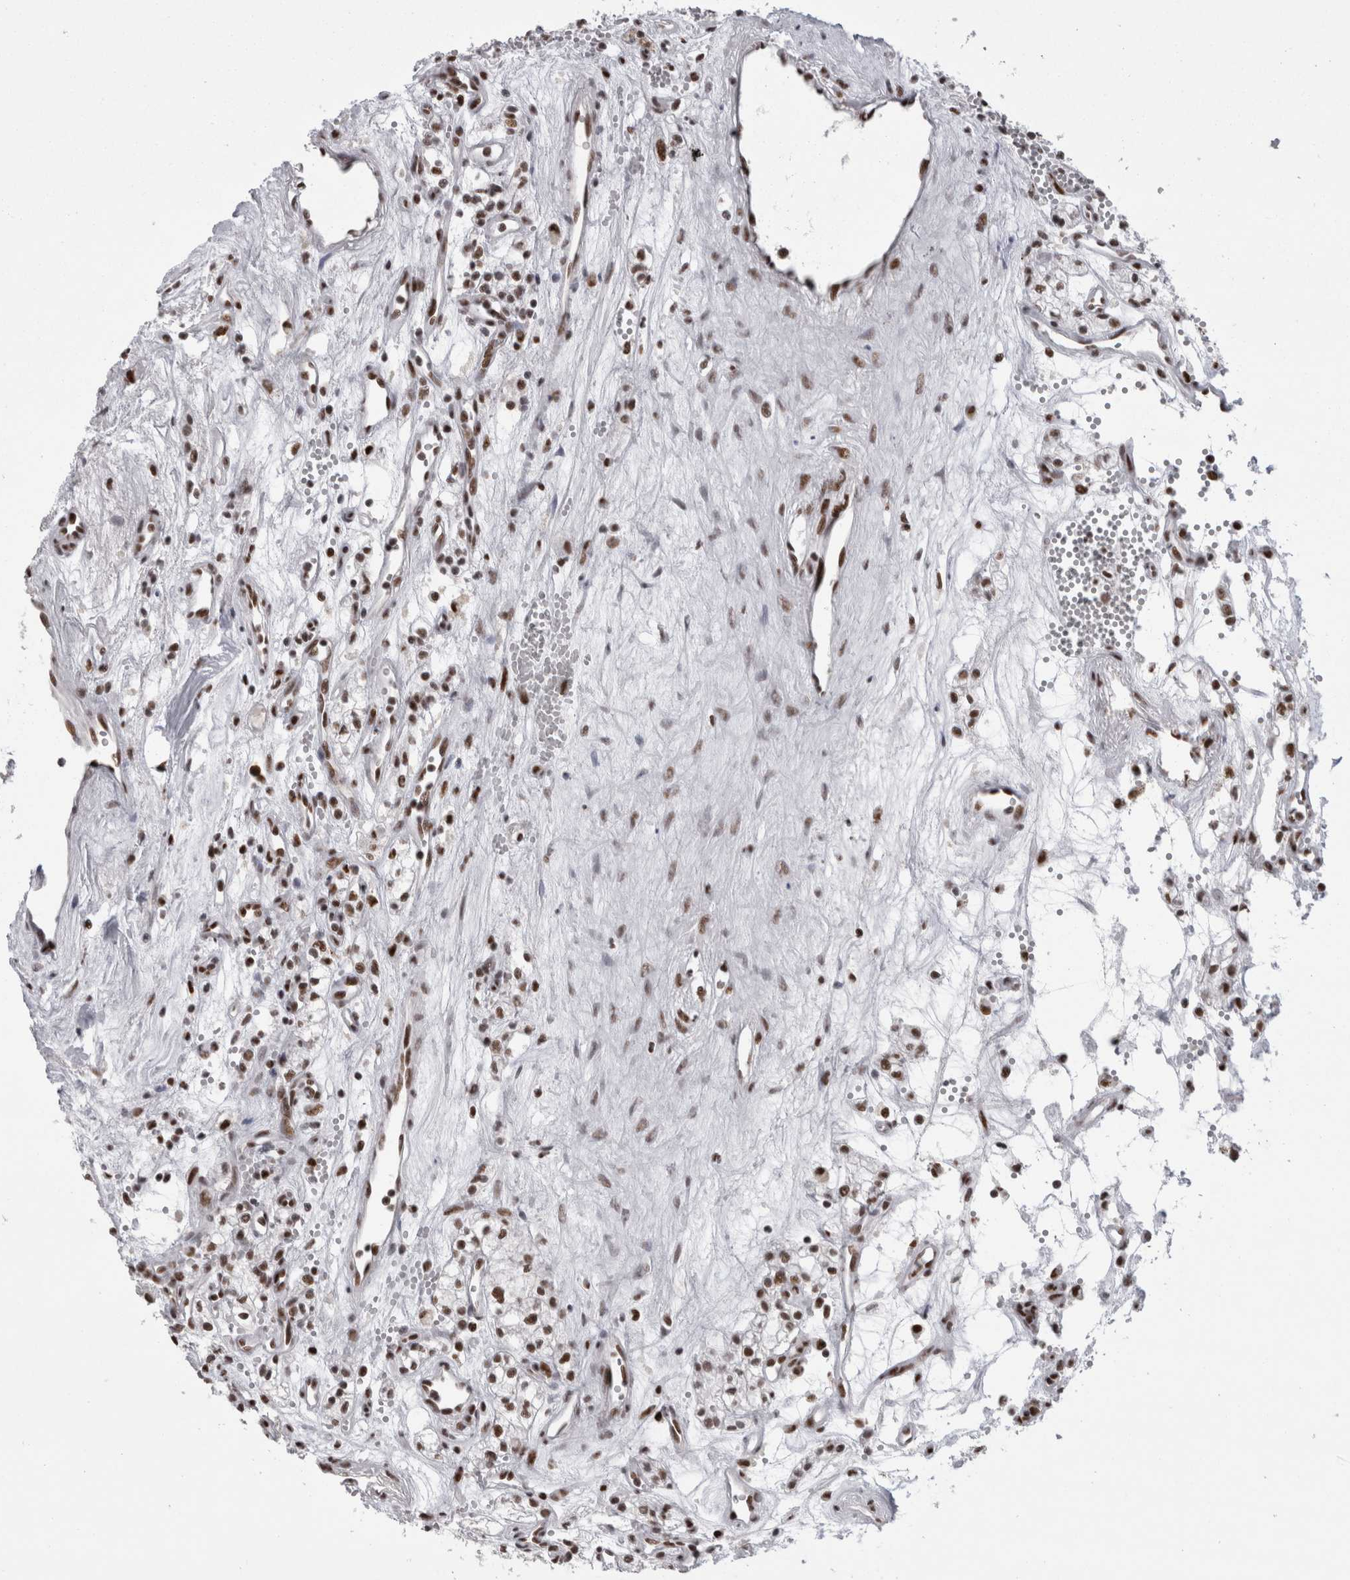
{"staining": {"intensity": "moderate", "quantity": ">75%", "location": "nuclear"}, "tissue": "renal cancer", "cell_type": "Tumor cells", "image_type": "cancer", "snomed": [{"axis": "morphology", "description": "Adenocarcinoma, NOS"}, {"axis": "topography", "description": "Kidney"}], "caption": "Immunohistochemical staining of renal cancer (adenocarcinoma) demonstrates moderate nuclear protein positivity in about >75% of tumor cells. (DAB (3,3'-diaminobenzidine) IHC, brown staining for protein, blue staining for nuclei).", "gene": "SNRNP40", "patient": {"sex": "male", "age": 59}}